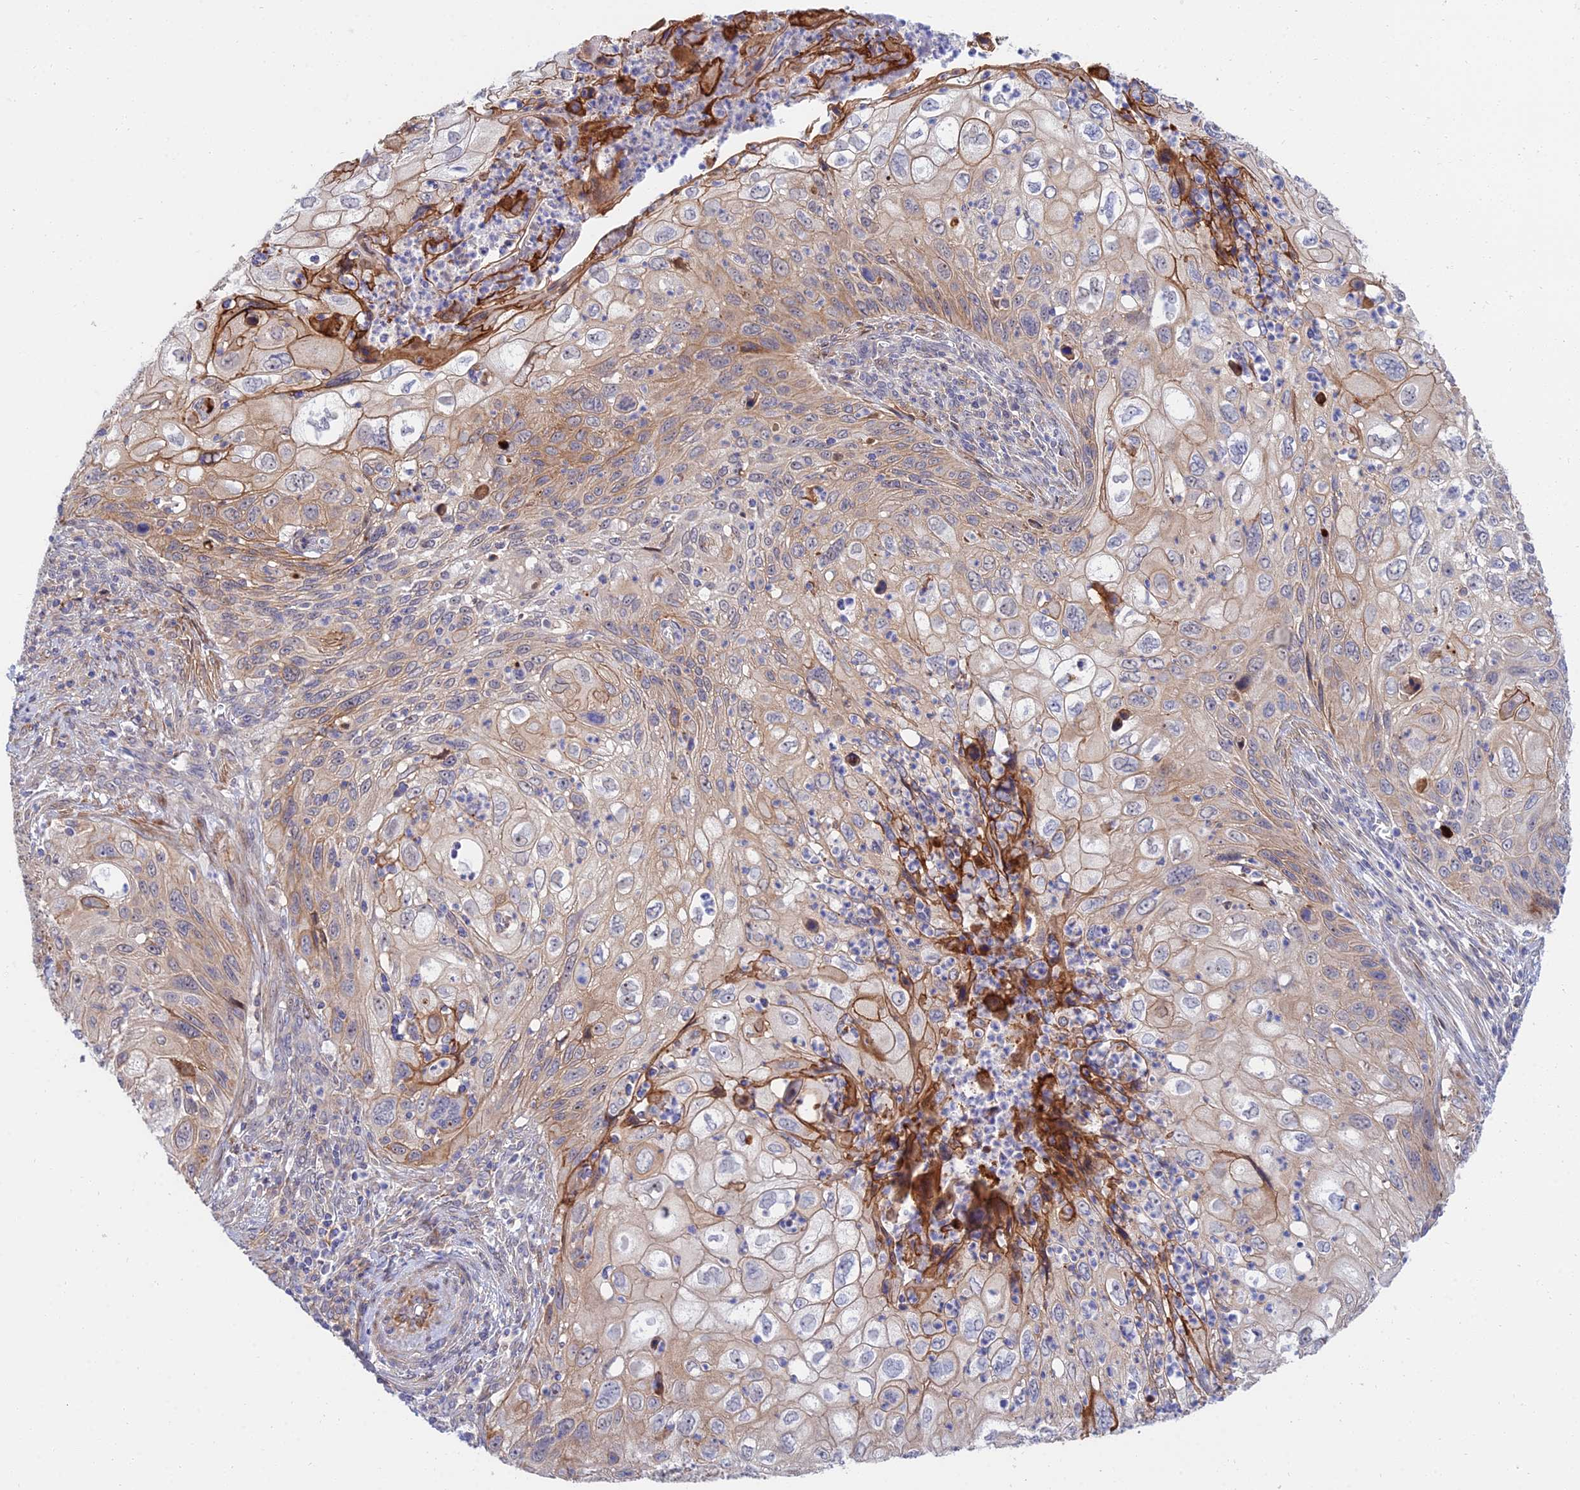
{"staining": {"intensity": "moderate", "quantity": "25%-75%", "location": "cytoplasmic/membranous"}, "tissue": "cervical cancer", "cell_type": "Tumor cells", "image_type": "cancer", "snomed": [{"axis": "morphology", "description": "Squamous cell carcinoma, NOS"}, {"axis": "topography", "description": "Cervix"}], "caption": "Cervical cancer stained with IHC demonstrates moderate cytoplasmic/membranous expression in approximately 25%-75% of tumor cells.", "gene": "TRIM43B", "patient": {"sex": "female", "age": 70}}